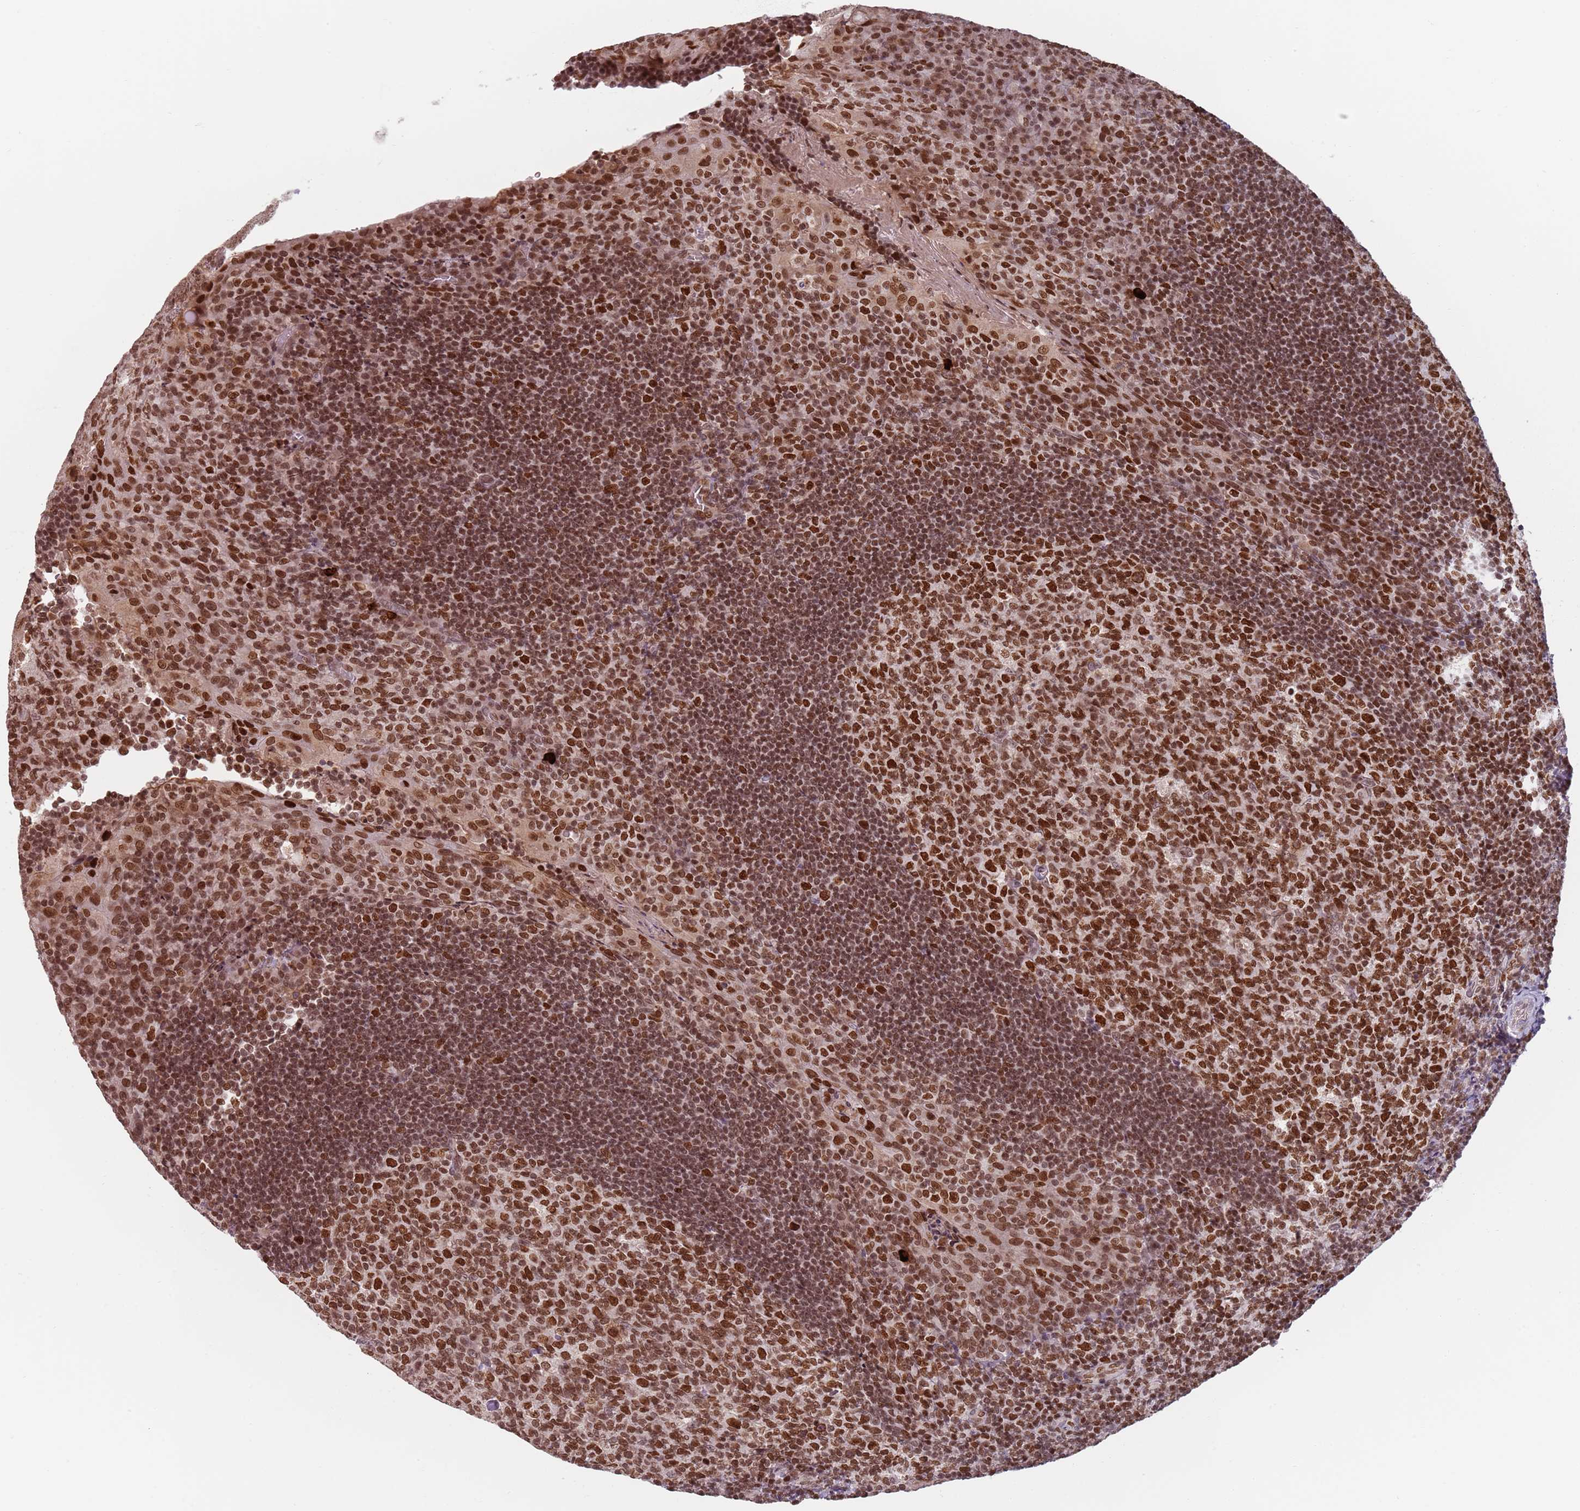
{"staining": {"intensity": "strong", "quantity": ">75%", "location": "nuclear"}, "tissue": "tonsil", "cell_type": "Germinal center cells", "image_type": "normal", "snomed": [{"axis": "morphology", "description": "Normal tissue, NOS"}, {"axis": "topography", "description": "Tonsil"}], "caption": "Tonsil stained for a protein (brown) displays strong nuclear positive positivity in approximately >75% of germinal center cells.", "gene": "NUP50", "patient": {"sex": "male", "age": 17}}